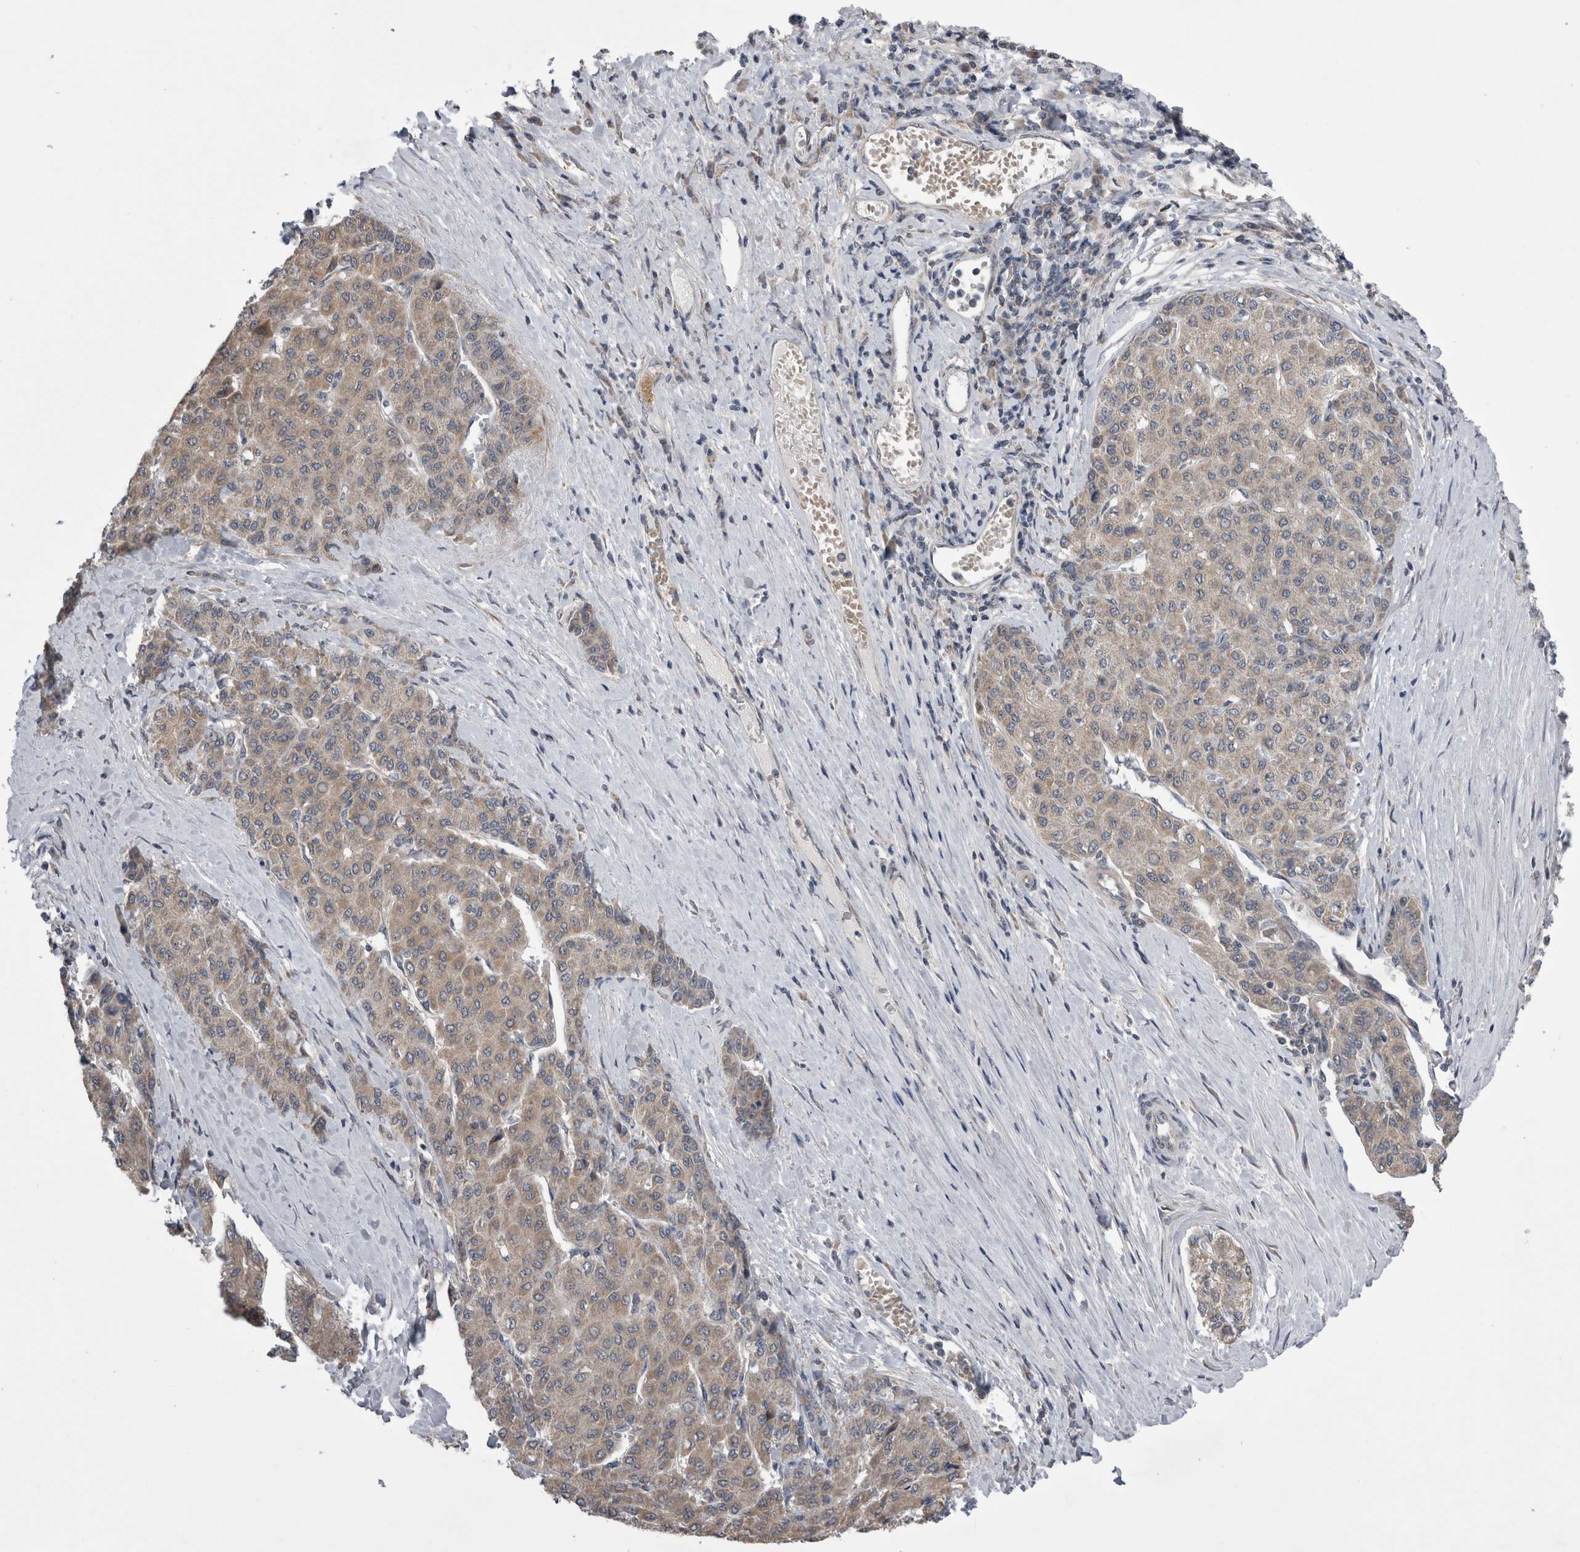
{"staining": {"intensity": "weak", "quantity": "25%-75%", "location": "cytoplasmic/membranous"}, "tissue": "liver cancer", "cell_type": "Tumor cells", "image_type": "cancer", "snomed": [{"axis": "morphology", "description": "Carcinoma, Hepatocellular, NOS"}, {"axis": "topography", "description": "Liver"}], "caption": "A low amount of weak cytoplasmic/membranous expression is appreciated in approximately 25%-75% of tumor cells in hepatocellular carcinoma (liver) tissue.", "gene": "ARHGAP29", "patient": {"sex": "male", "age": 65}}